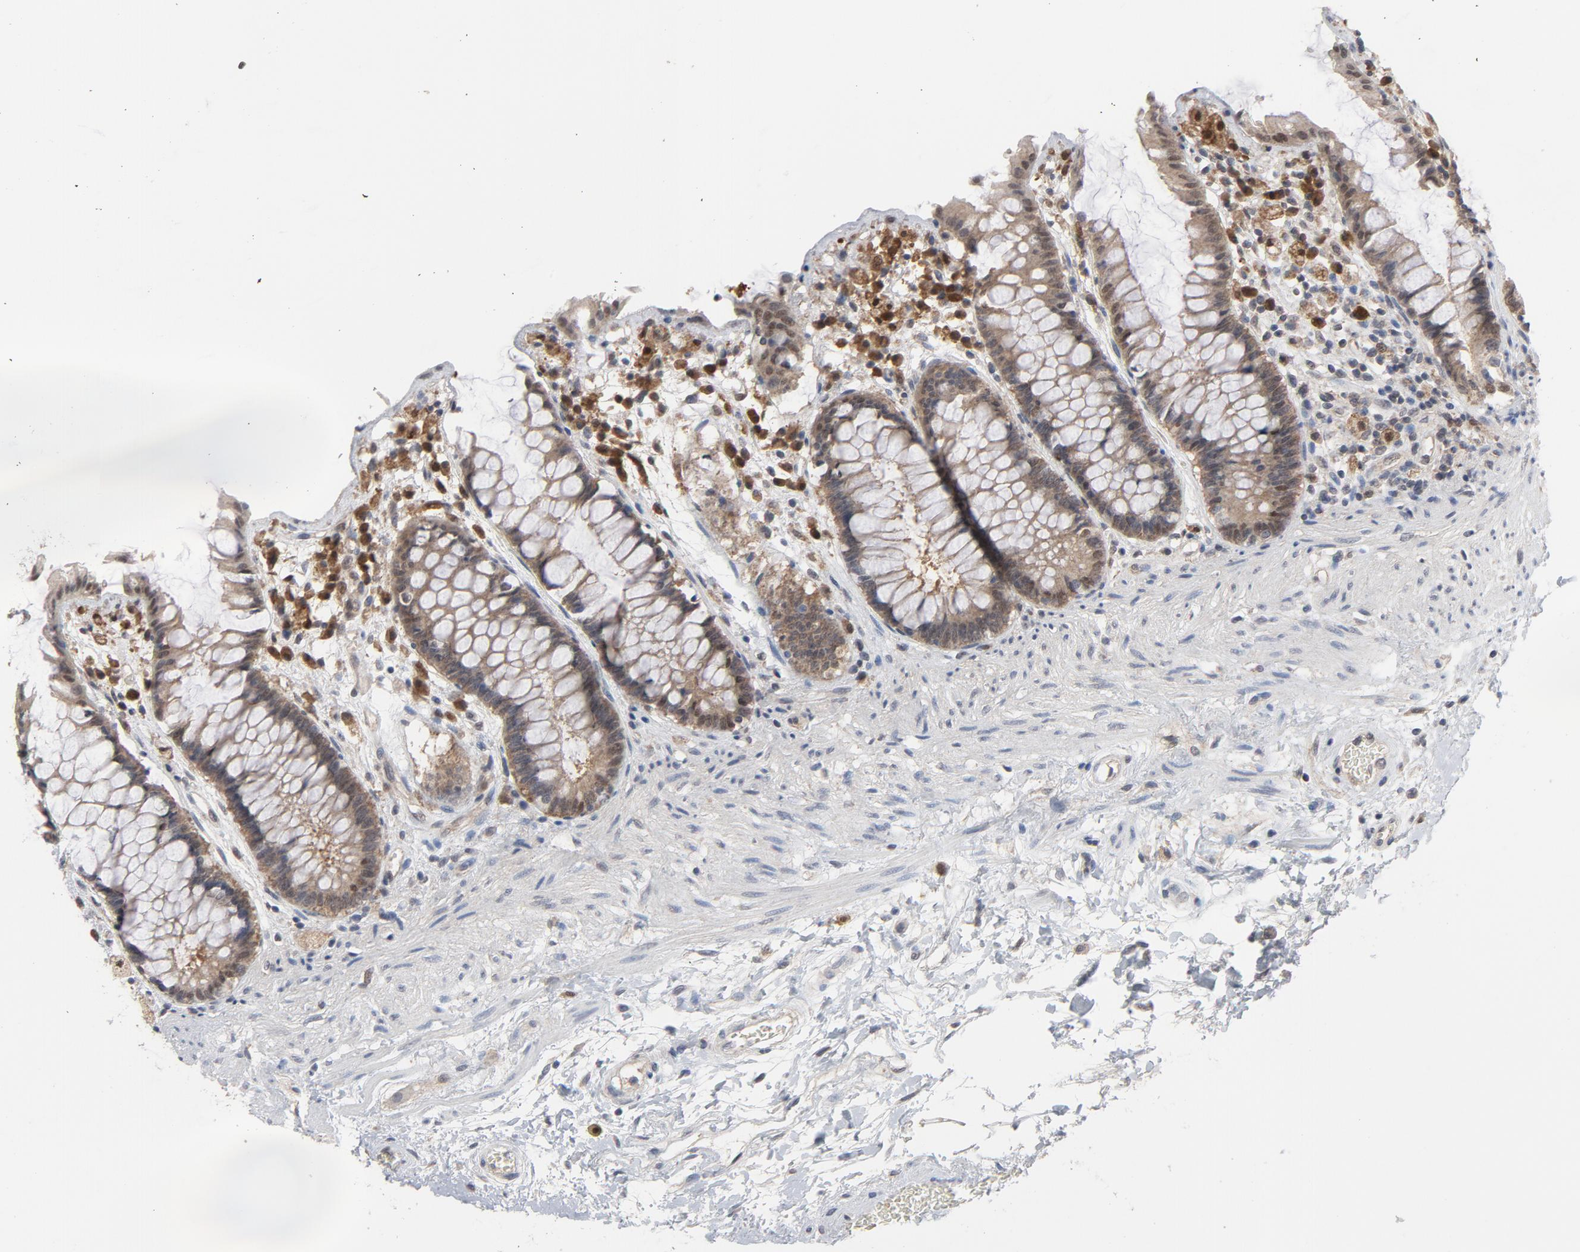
{"staining": {"intensity": "moderate", "quantity": ">75%", "location": "cytoplasmic/membranous,nuclear"}, "tissue": "rectum", "cell_type": "Glandular cells", "image_type": "normal", "snomed": [{"axis": "morphology", "description": "Normal tissue, NOS"}, {"axis": "topography", "description": "Rectum"}], "caption": "Moderate cytoplasmic/membranous,nuclear expression for a protein is appreciated in about >75% of glandular cells of unremarkable rectum using immunohistochemistry.", "gene": "PRDX1", "patient": {"sex": "female", "age": 46}}